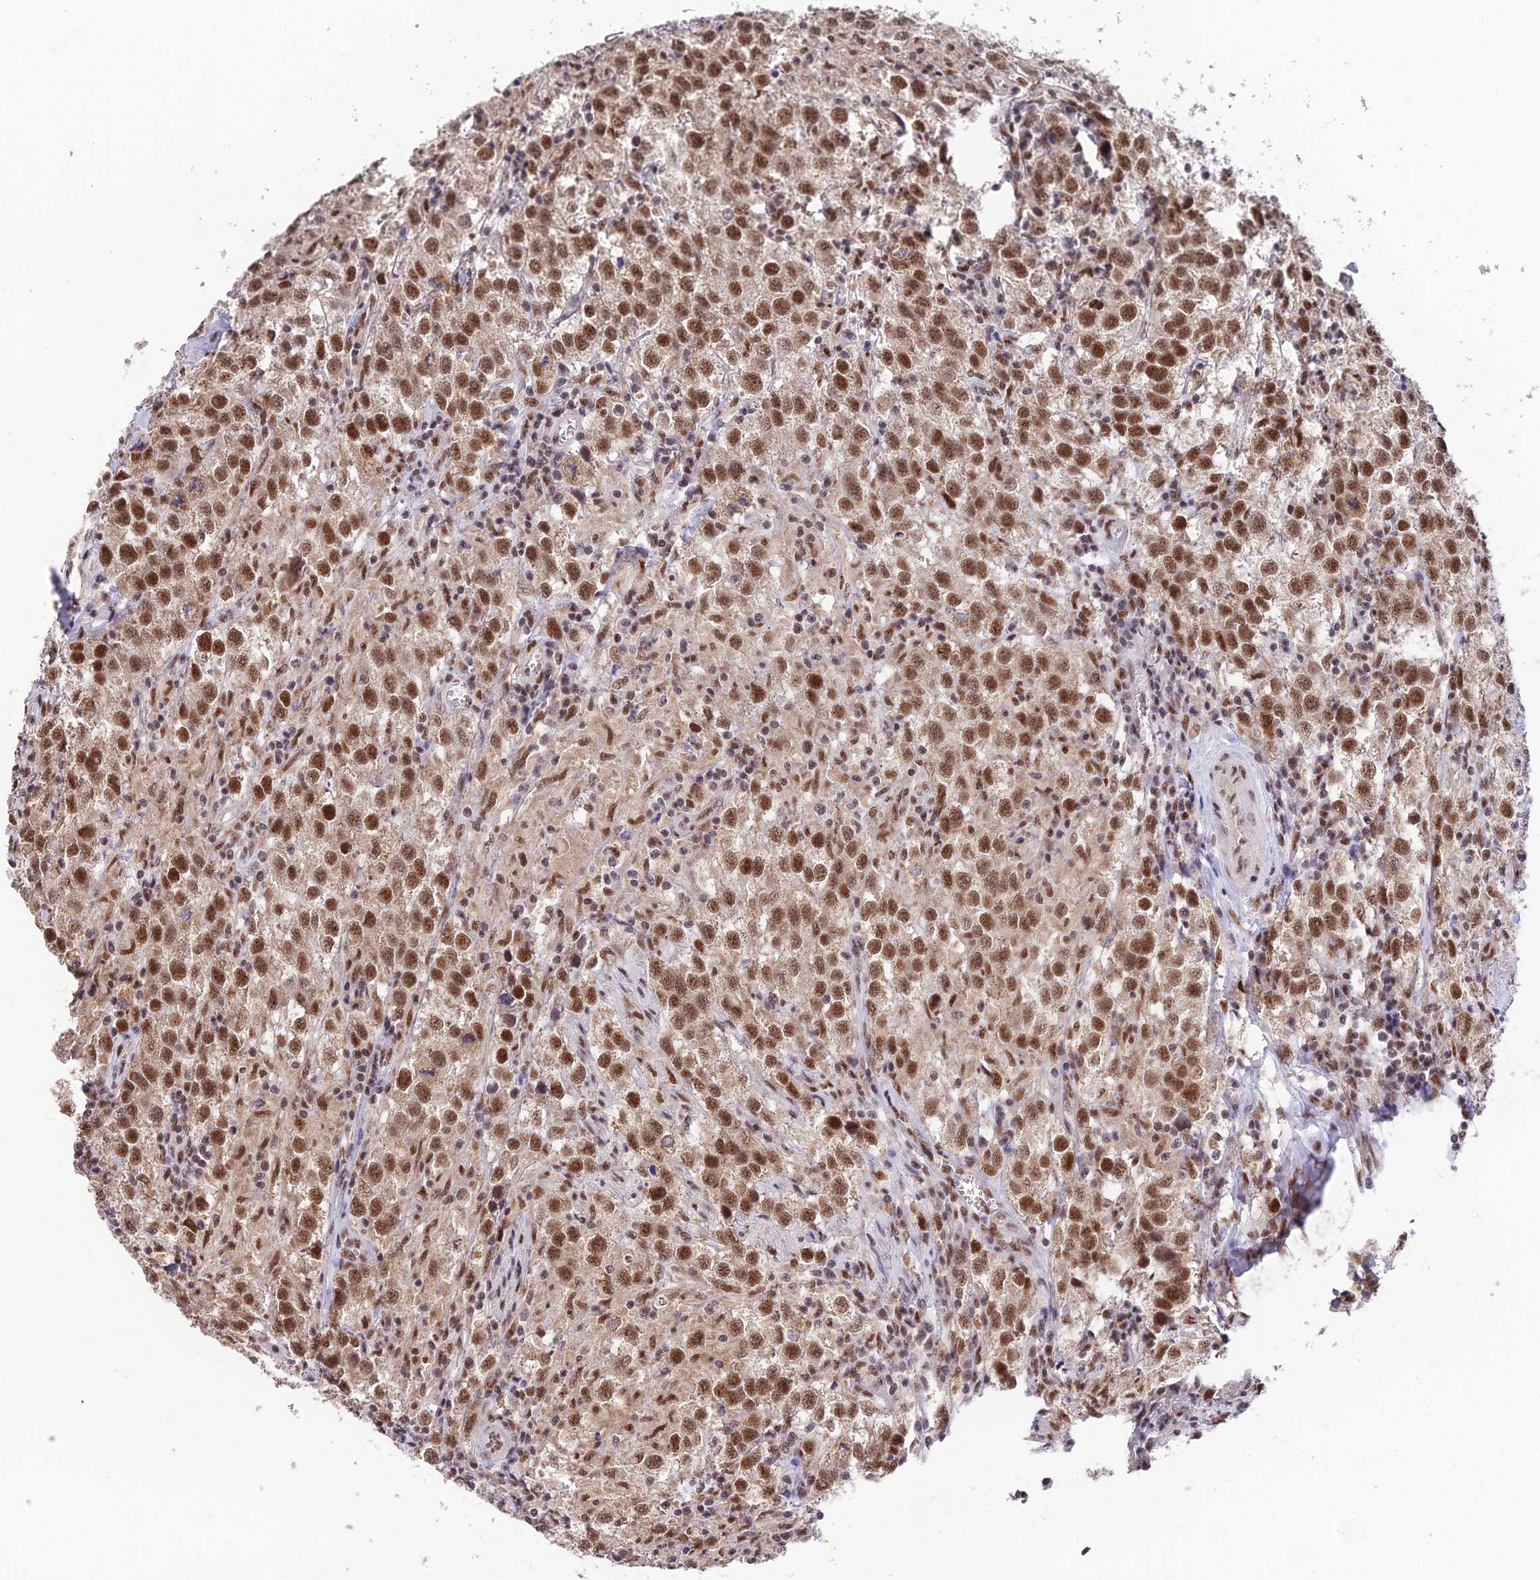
{"staining": {"intensity": "moderate", "quantity": ">75%", "location": "nuclear"}, "tissue": "testis cancer", "cell_type": "Tumor cells", "image_type": "cancer", "snomed": [{"axis": "morphology", "description": "Seminoma, NOS"}, {"axis": "morphology", "description": "Carcinoma, Embryonal, NOS"}, {"axis": "topography", "description": "Testis"}], "caption": "Immunohistochemical staining of testis cancer exhibits moderate nuclear protein expression in approximately >75% of tumor cells. (IHC, brightfield microscopy, high magnification).", "gene": "THOC7", "patient": {"sex": "male", "age": 43}}